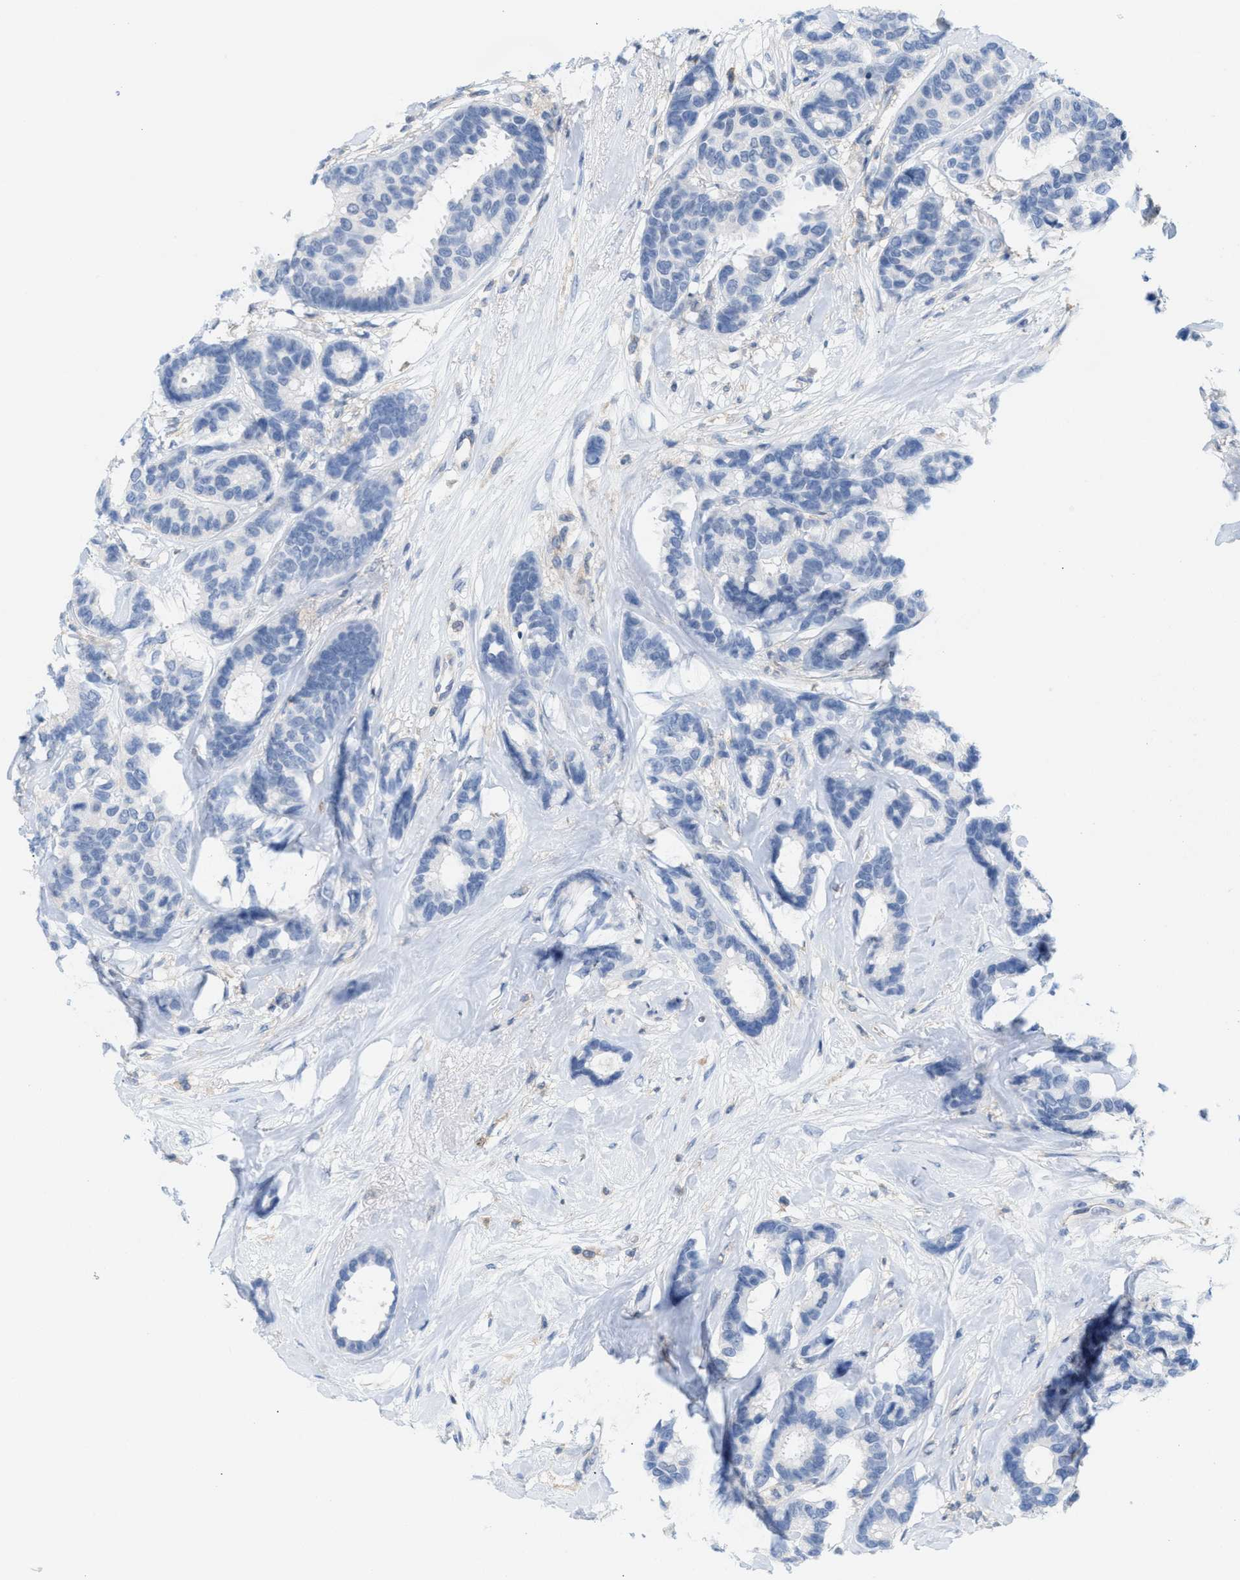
{"staining": {"intensity": "negative", "quantity": "none", "location": "none"}, "tissue": "breast cancer", "cell_type": "Tumor cells", "image_type": "cancer", "snomed": [{"axis": "morphology", "description": "Duct carcinoma"}, {"axis": "topography", "description": "Breast"}], "caption": "Human breast invasive ductal carcinoma stained for a protein using immunohistochemistry reveals no expression in tumor cells.", "gene": "IL16", "patient": {"sex": "female", "age": 87}}